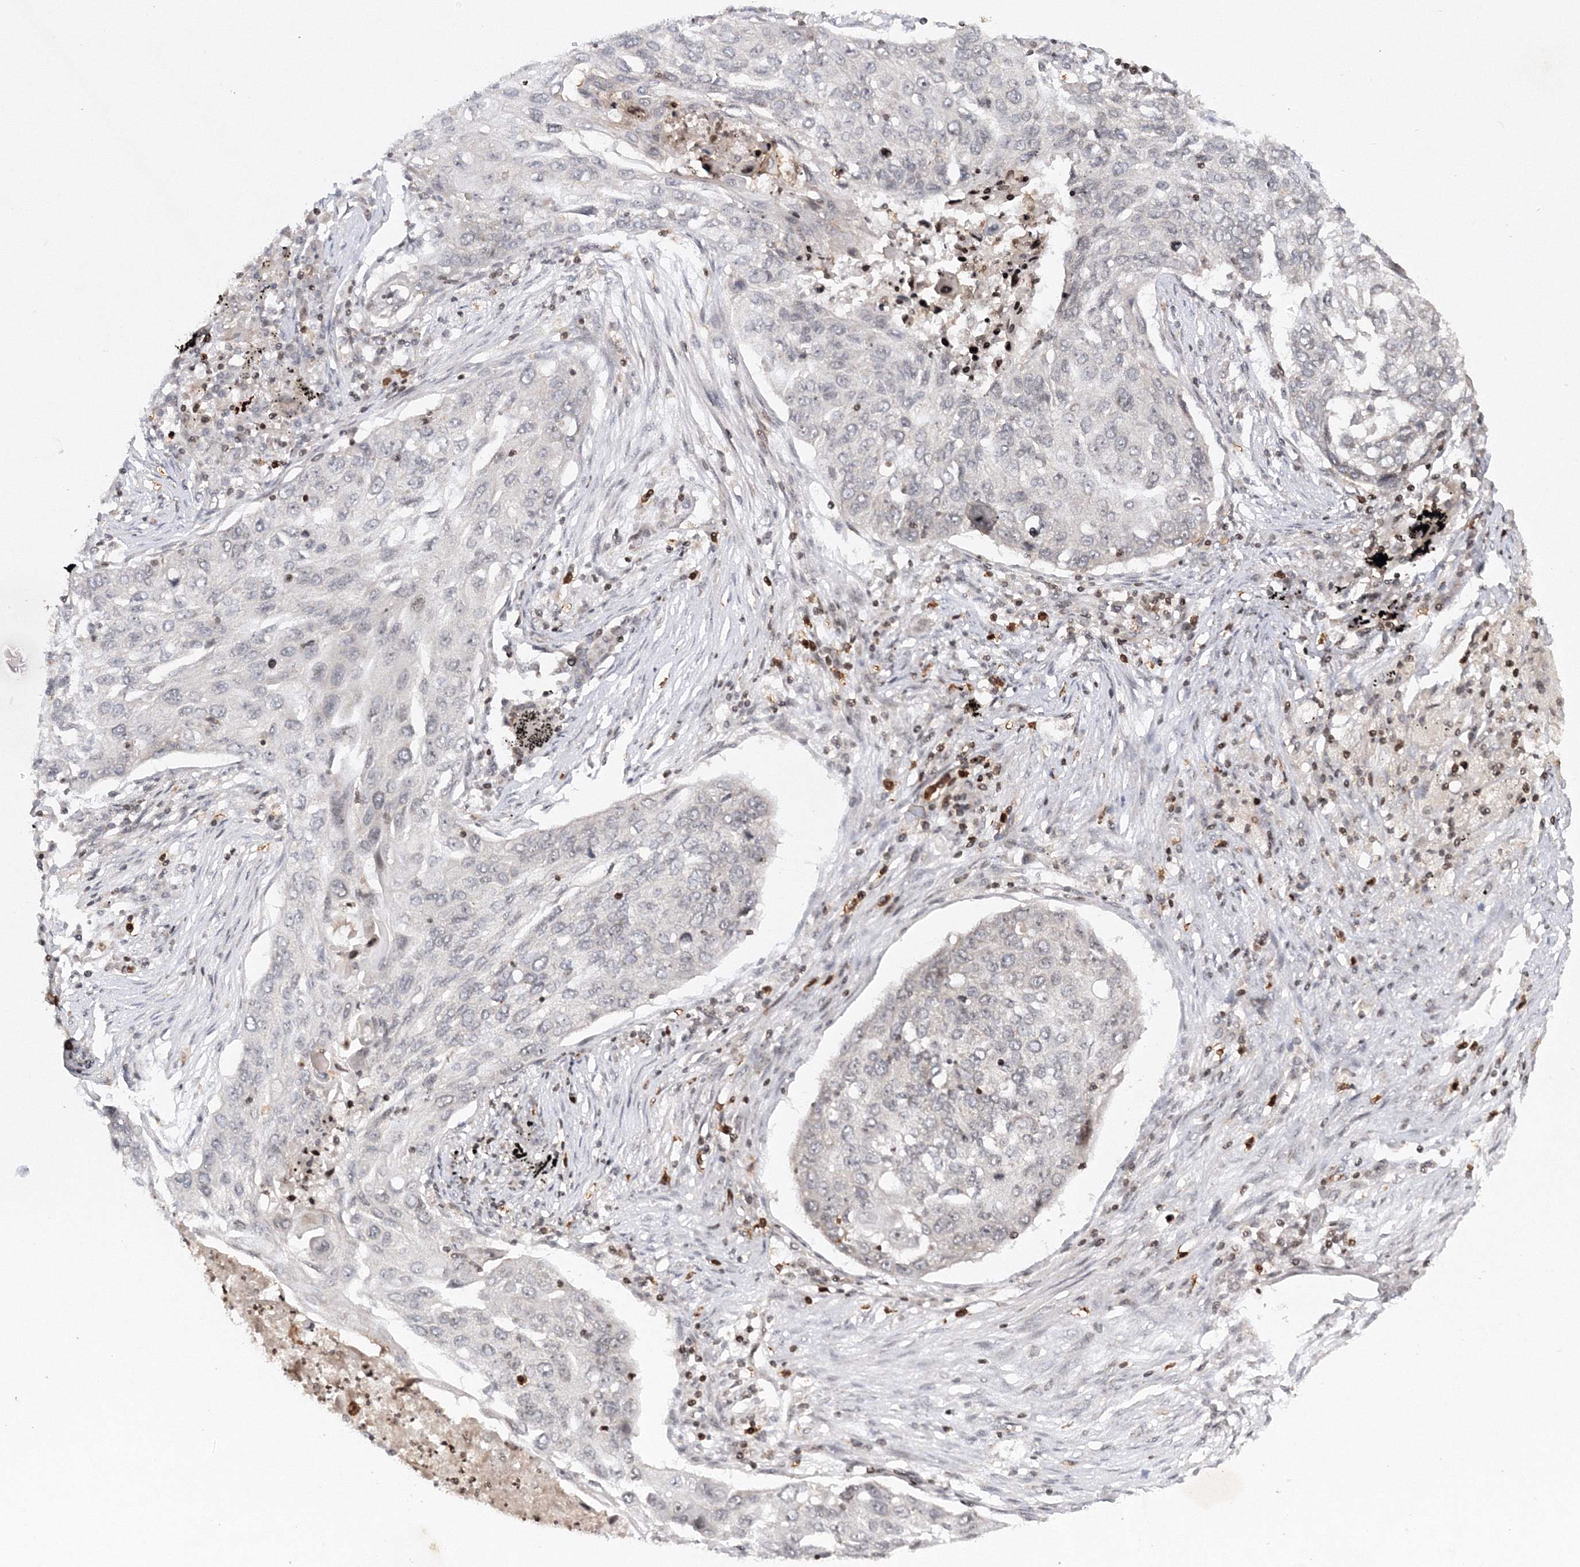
{"staining": {"intensity": "negative", "quantity": "none", "location": "none"}, "tissue": "lung cancer", "cell_type": "Tumor cells", "image_type": "cancer", "snomed": [{"axis": "morphology", "description": "Squamous cell carcinoma, NOS"}, {"axis": "topography", "description": "Lung"}], "caption": "An IHC histopathology image of lung cancer is shown. There is no staining in tumor cells of lung cancer. The staining is performed using DAB brown chromogen with nuclei counter-stained in using hematoxylin.", "gene": "MKRN2", "patient": {"sex": "female", "age": 63}}